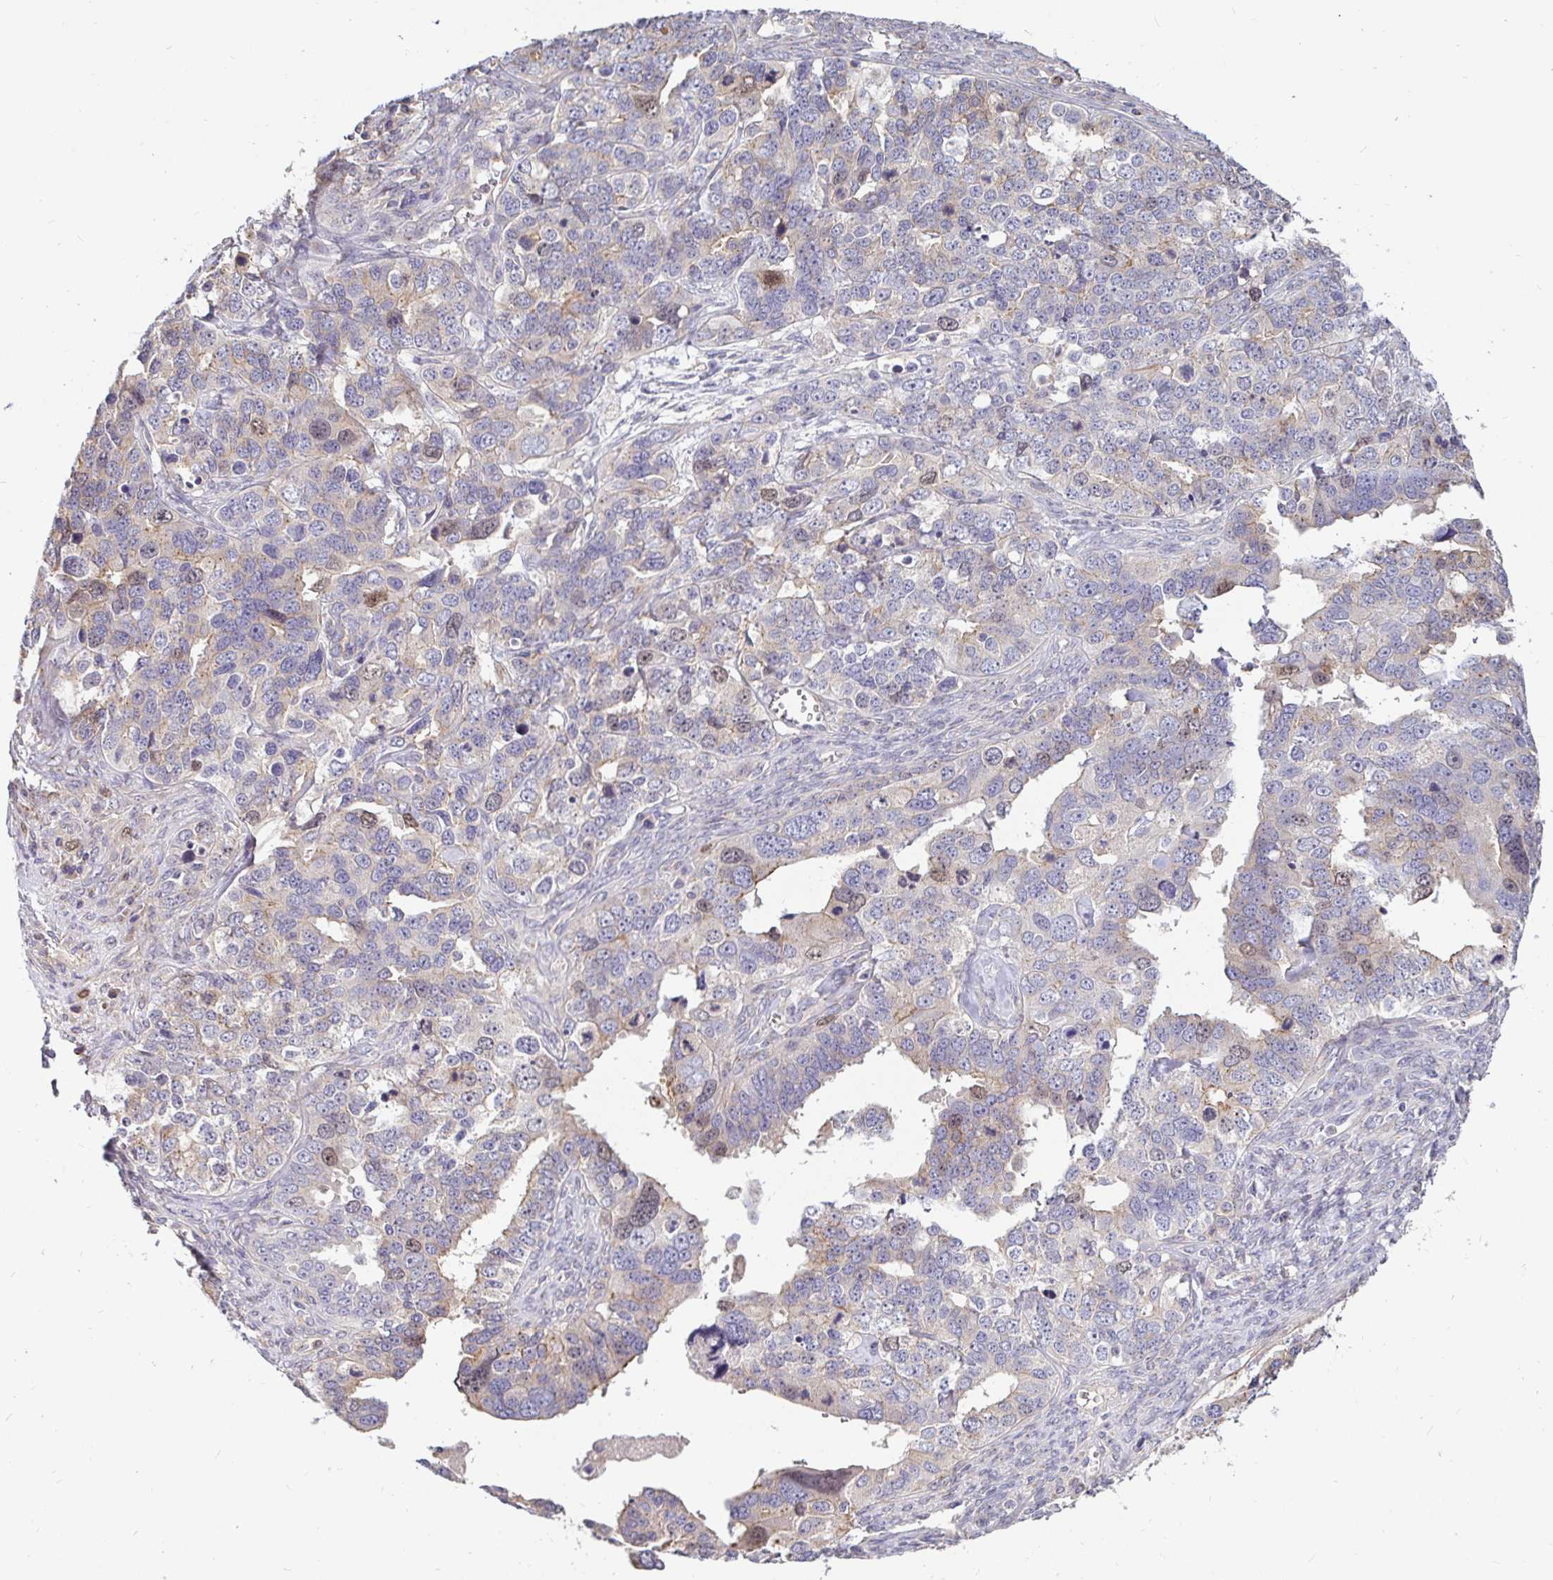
{"staining": {"intensity": "negative", "quantity": "none", "location": "none"}, "tissue": "ovarian cancer", "cell_type": "Tumor cells", "image_type": "cancer", "snomed": [{"axis": "morphology", "description": "Cystadenocarcinoma, serous, NOS"}, {"axis": "topography", "description": "Ovary"}], "caption": "Immunohistochemical staining of ovarian serous cystadenocarcinoma demonstrates no significant positivity in tumor cells.", "gene": "ANLN", "patient": {"sex": "female", "age": 76}}